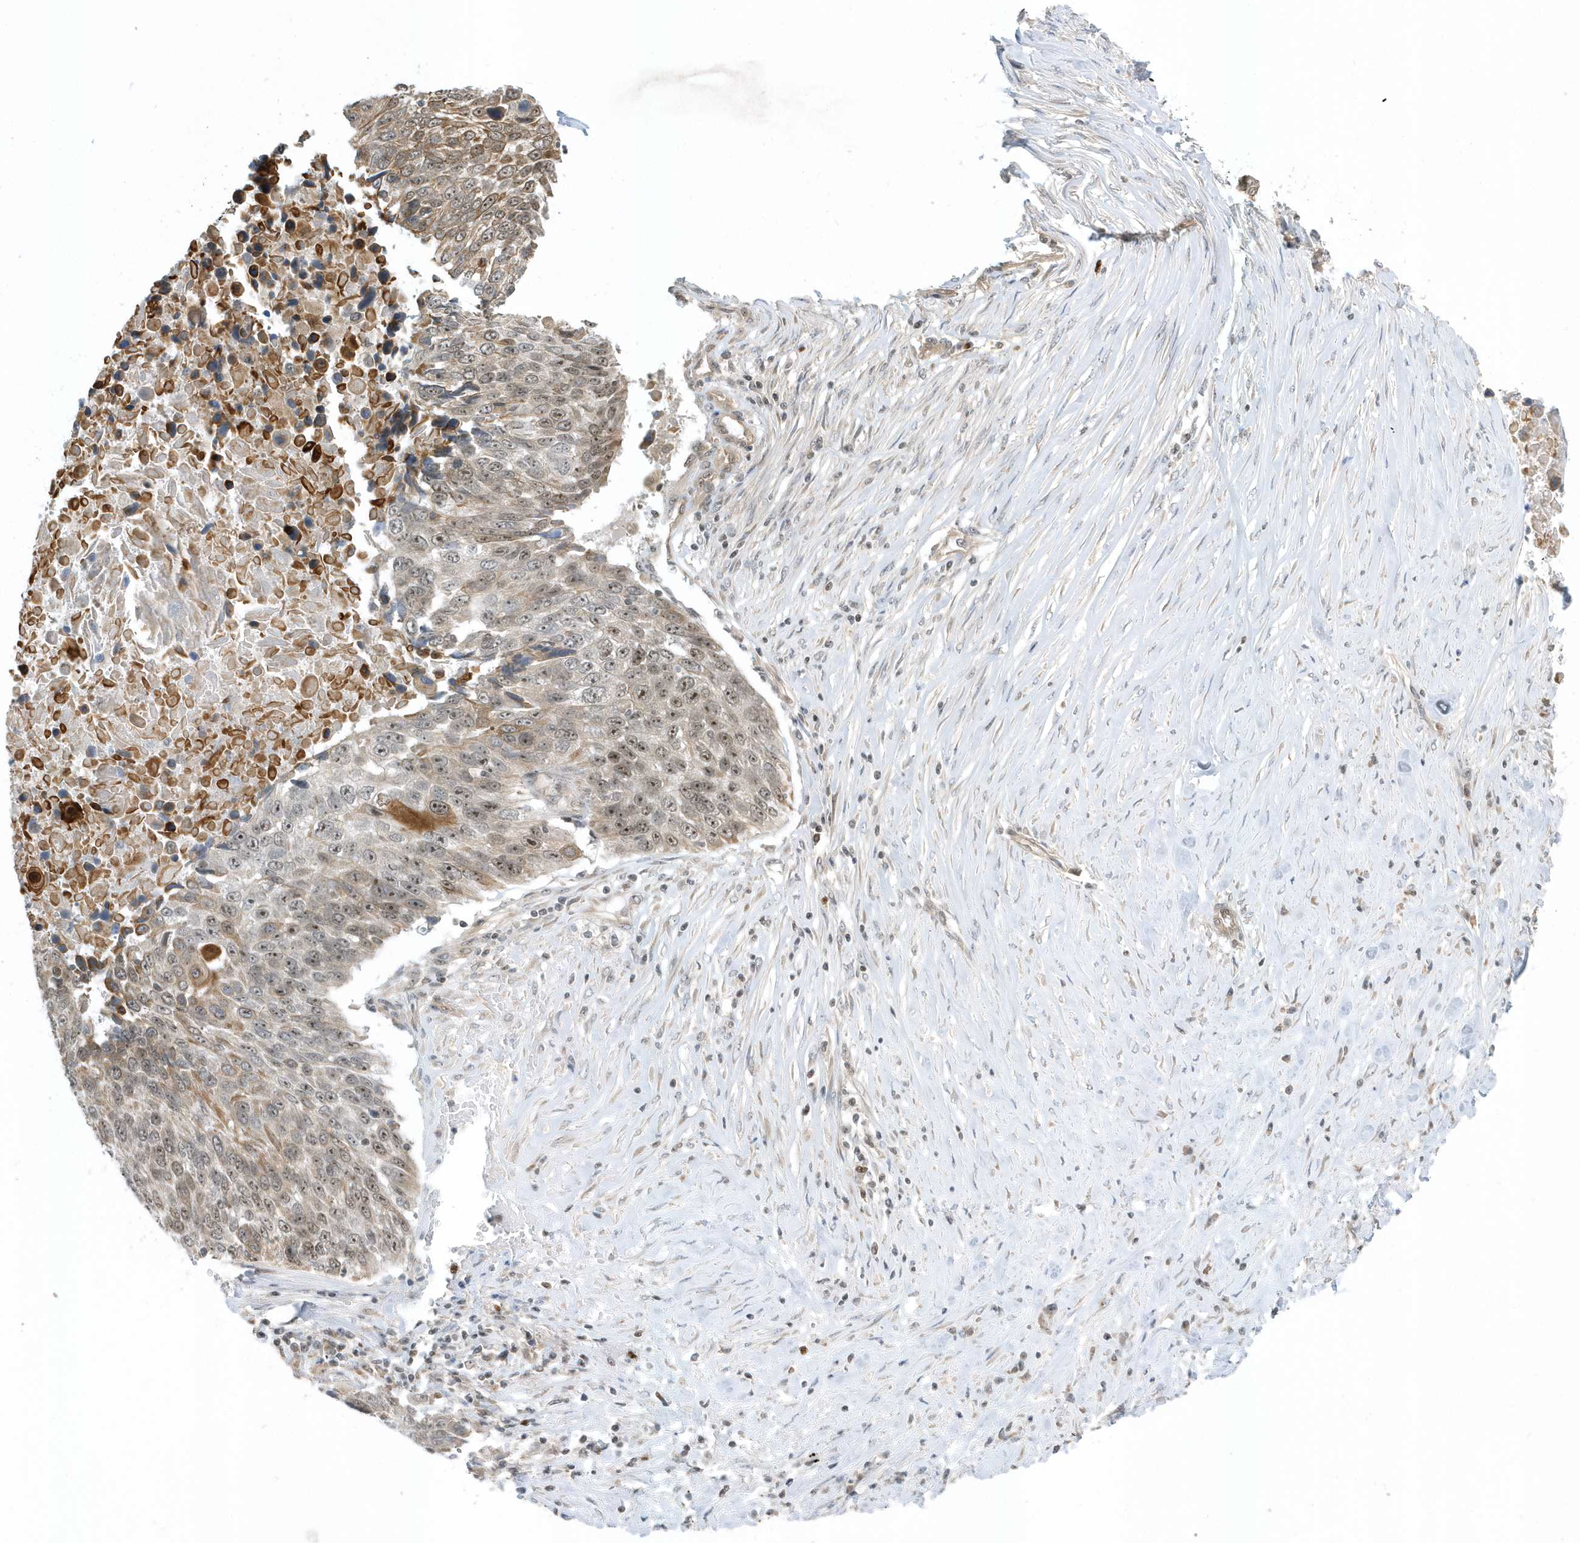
{"staining": {"intensity": "moderate", "quantity": ">75%", "location": "cytoplasmic/membranous,nuclear"}, "tissue": "lung cancer", "cell_type": "Tumor cells", "image_type": "cancer", "snomed": [{"axis": "morphology", "description": "Squamous cell carcinoma, NOS"}, {"axis": "topography", "description": "Lung"}], "caption": "High-magnification brightfield microscopy of squamous cell carcinoma (lung) stained with DAB (brown) and counterstained with hematoxylin (blue). tumor cells exhibit moderate cytoplasmic/membranous and nuclear positivity is appreciated in about>75% of cells.", "gene": "ZNF740", "patient": {"sex": "male", "age": 66}}